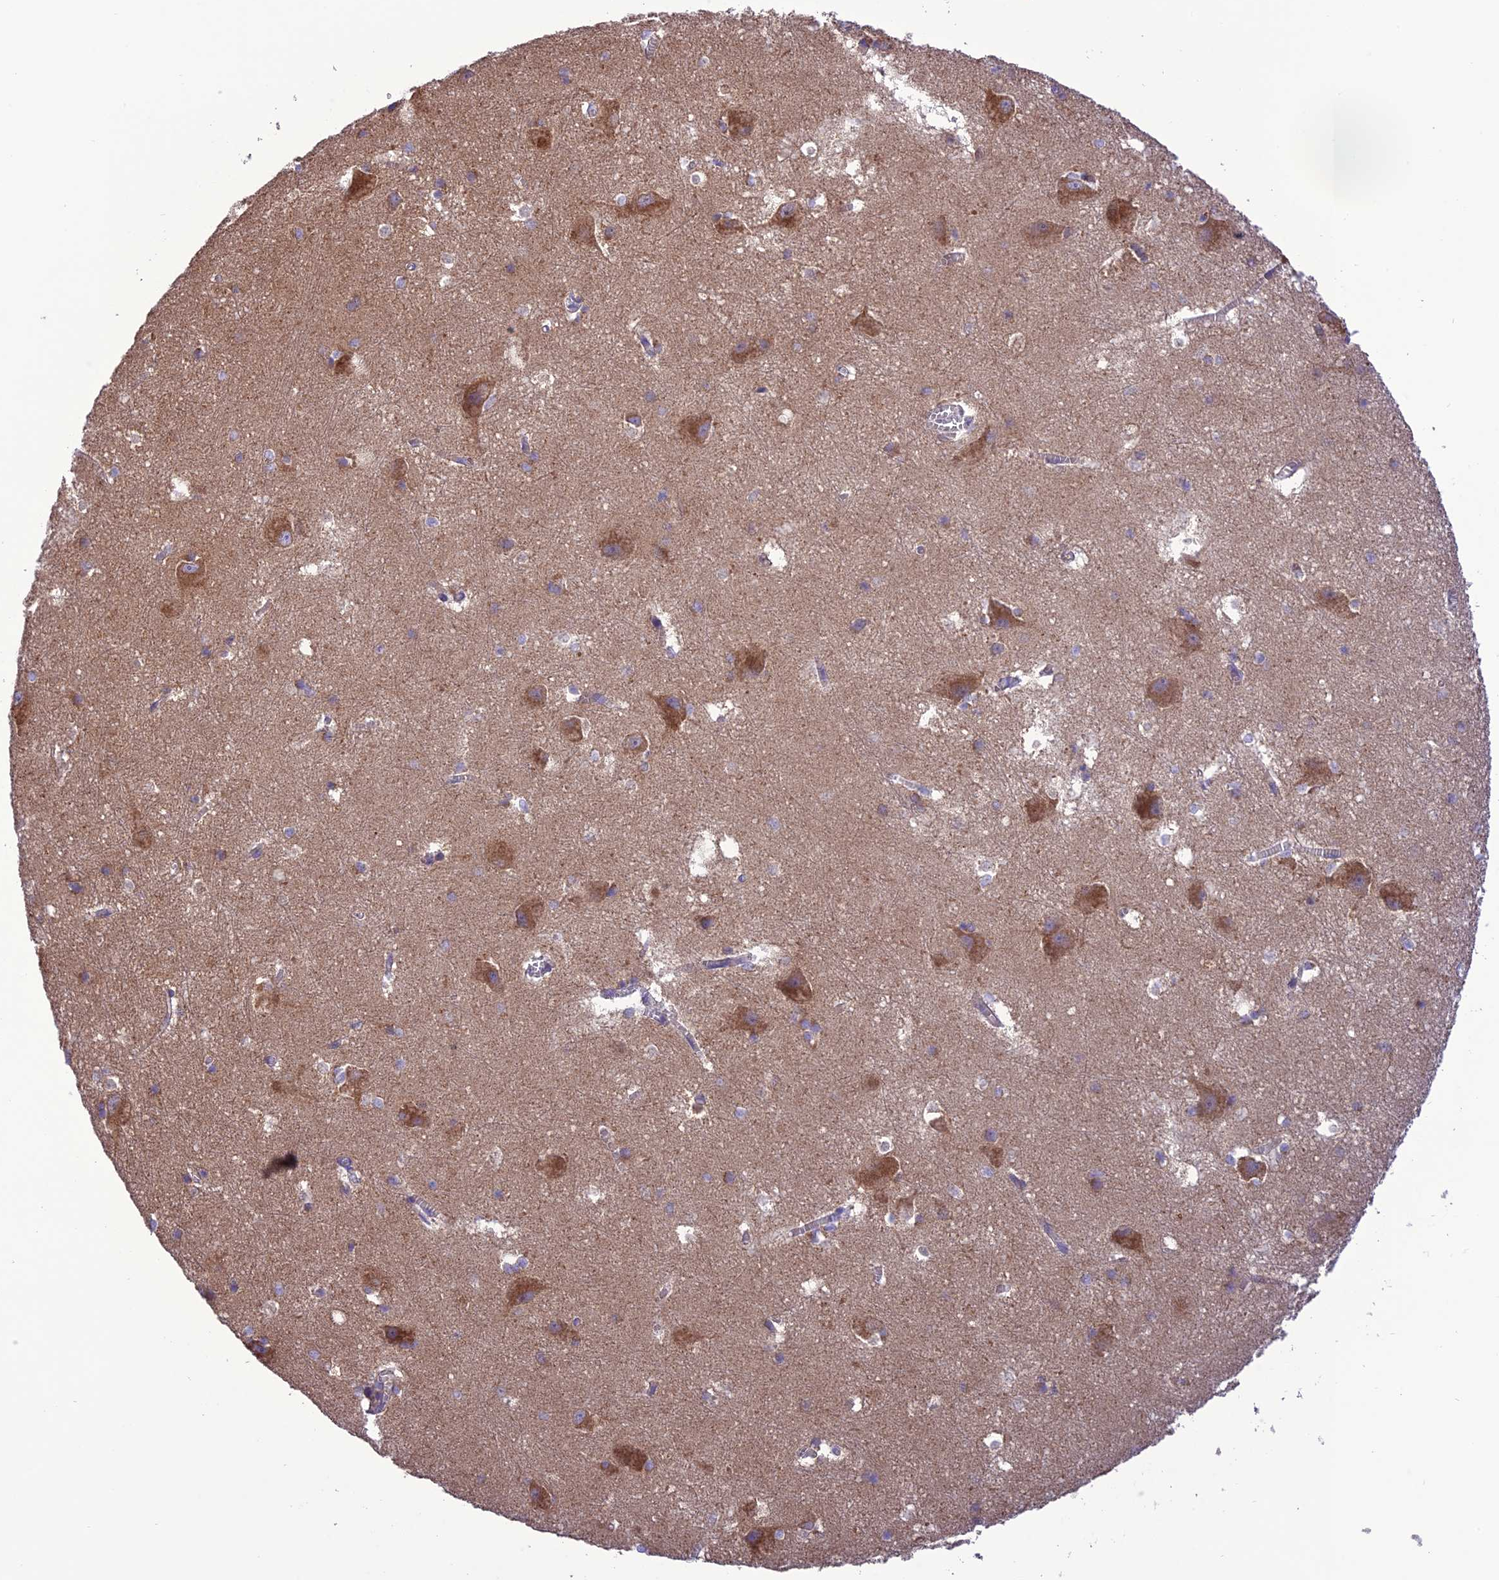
{"staining": {"intensity": "weak", "quantity": "25%-75%", "location": "cytoplasmic/membranous"}, "tissue": "caudate", "cell_type": "Glial cells", "image_type": "normal", "snomed": [{"axis": "morphology", "description": "Normal tissue, NOS"}, {"axis": "topography", "description": "Lateral ventricle wall"}], "caption": "Caudate stained for a protein displays weak cytoplasmic/membranous positivity in glial cells.", "gene": "MAP3K12", "patient": {"sex": "male", "age": 37}}